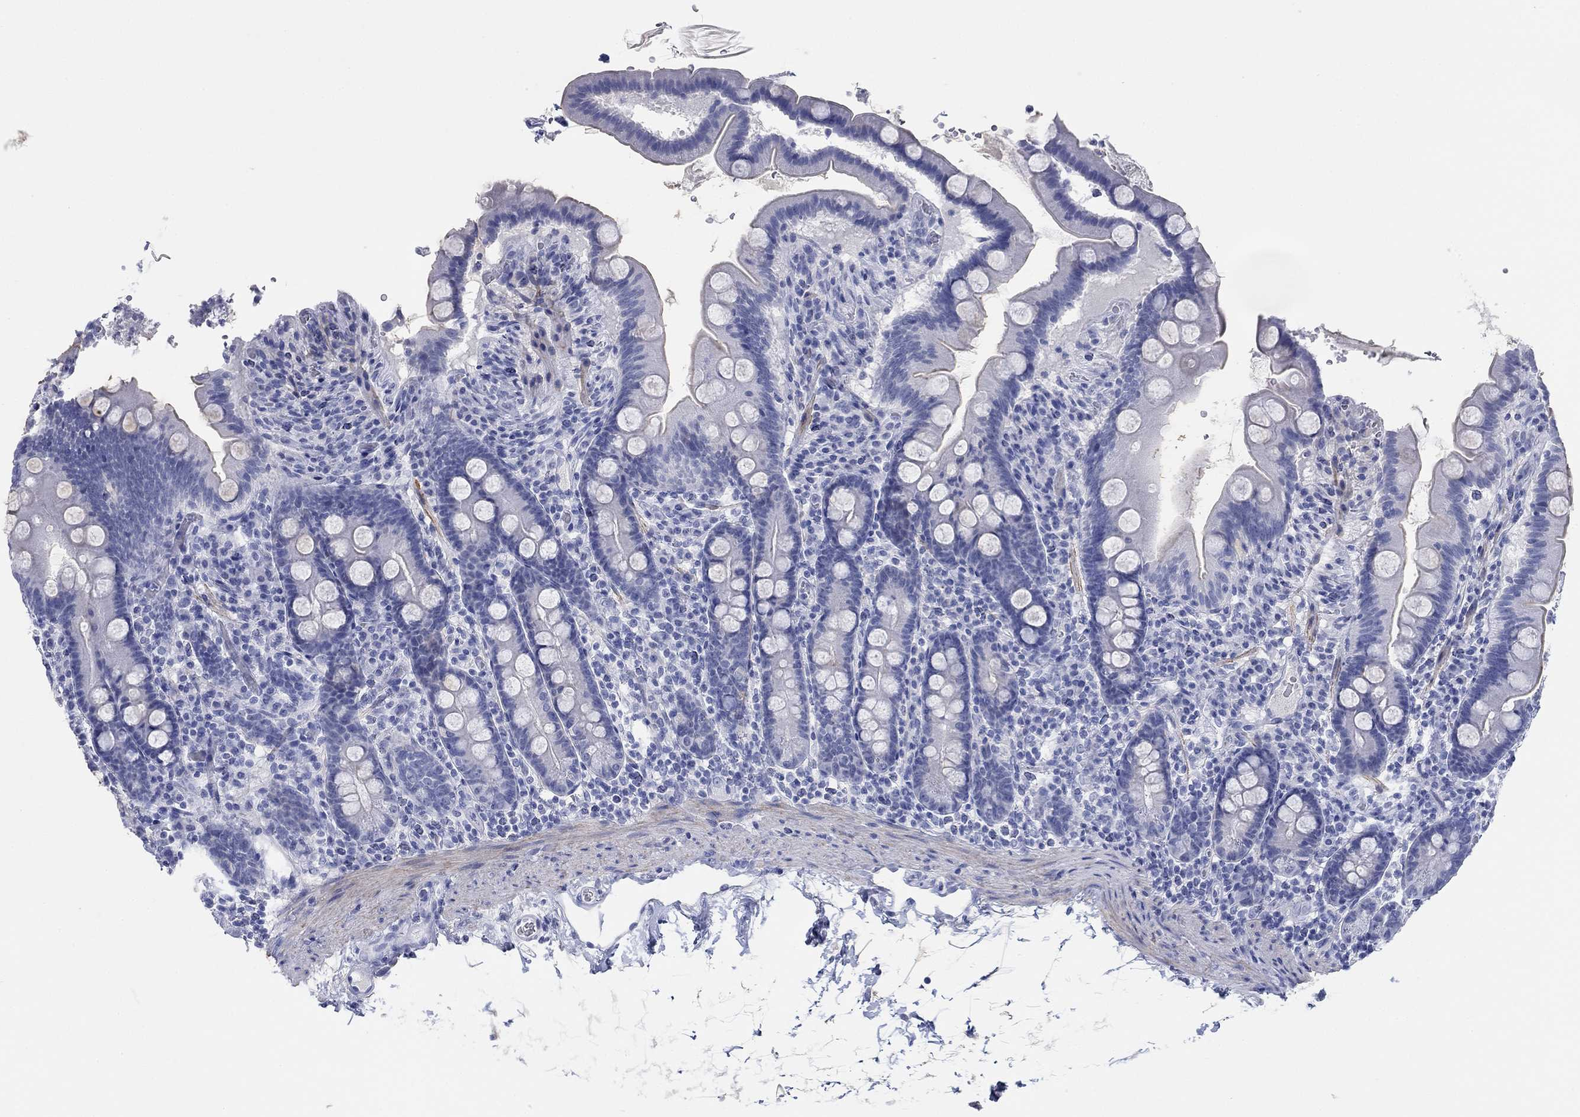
{"staining": {"intensity": "negative", "quantity": "none", "location": "none"}, "tissue": "duodenum", "cell_type": "Glandular cells", "image_type": "normal", "snomed": [{"axis": "morphology", "description": "Normal tissue, NOS"}, {"axis": "topography", "description": "Duodenum"}], "caption": "Immunohistochemistry histopathology image of unremarkable duodenum: duodenum stained with DAB shows no significant protein staining in glandular cells. (DAB immunohistochemistry (IHC) visualized using brightfield microscopy, high magnification).", "gene": "PDYN", "patient": {"sex": "male", "age": 59}}